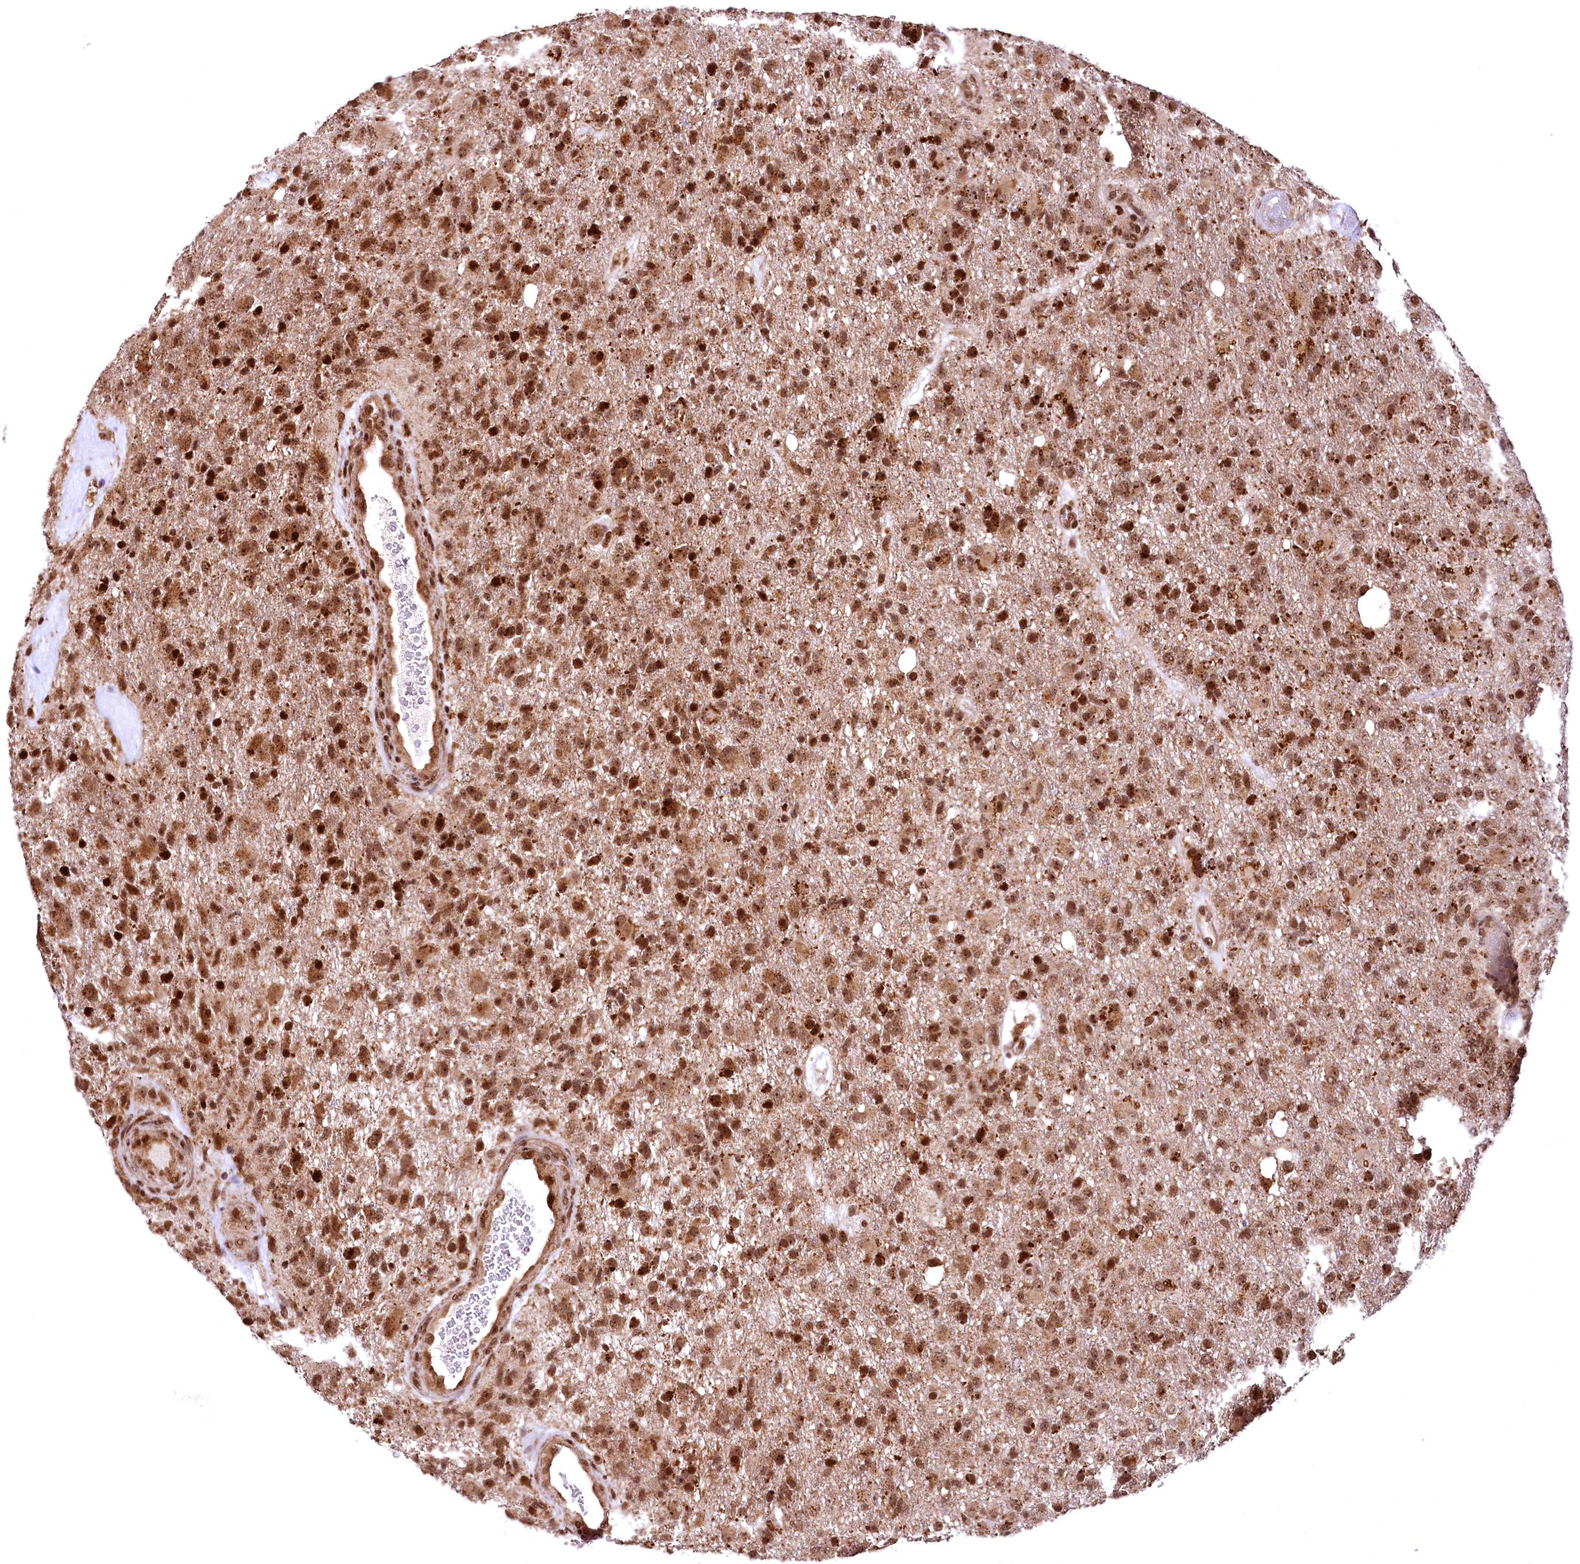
{"staining": {"intensity": "strong", "quantity": ">75%", "location": "cytoplasmic/membranous,nuclear"}, "tissue": "glioma", "cell_type": "Tumor cells", "image_type": "cancer", "snomed": [{"axis": "morphology", "description": "Glioma, malignant, High grade"}, {"axis": "topography", "description": "Brain"}], "caption": "There is high levels of strong cytoplasmic/membranous and nuclear staining in tumor cells of glioma, as demonstrated by immunohistochemical staining (brown color).", "gene": "PDS5B", "patient": {"sex": "female", "age": 74}}